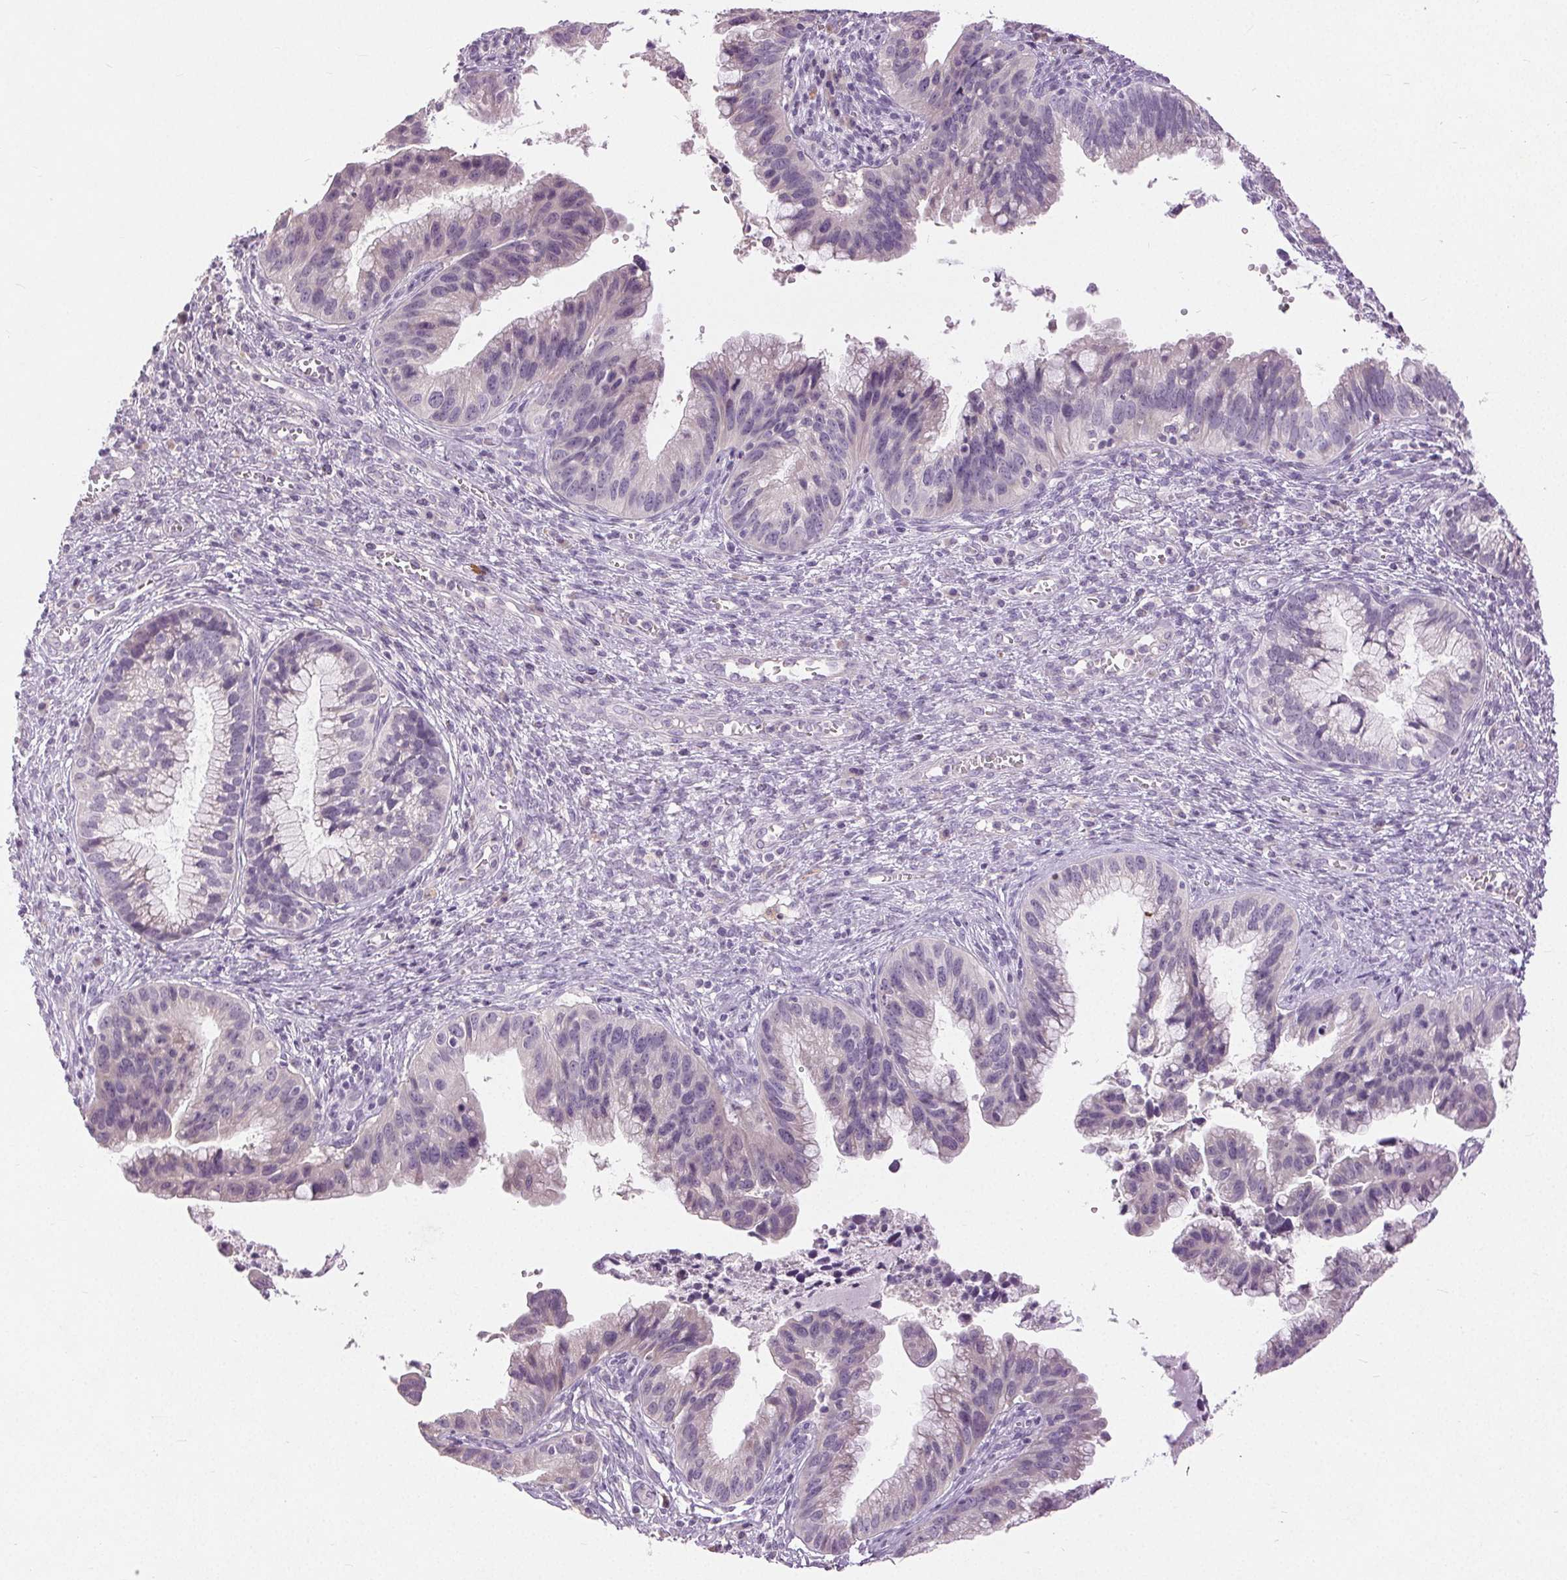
{"staining": {"intensity": "negative", "quantity": "none", "location": "none"}, "tissue": "cervical cancer", "cell_type": "Tumor cells", "image_type": "cancer", "snomed": [{"axis": "morphology", "description": "Adenocarcinoma, NOS"}, {"axis": "topography", "description": "Cervix"}], "caption": "High power microscopy image of an immunohistochemistry photomicrograph of cervical cancer, revealing no significant positivity in tumor cells.", "gene": "DSG3", "patient": {"sex": "female", "age": 34}}